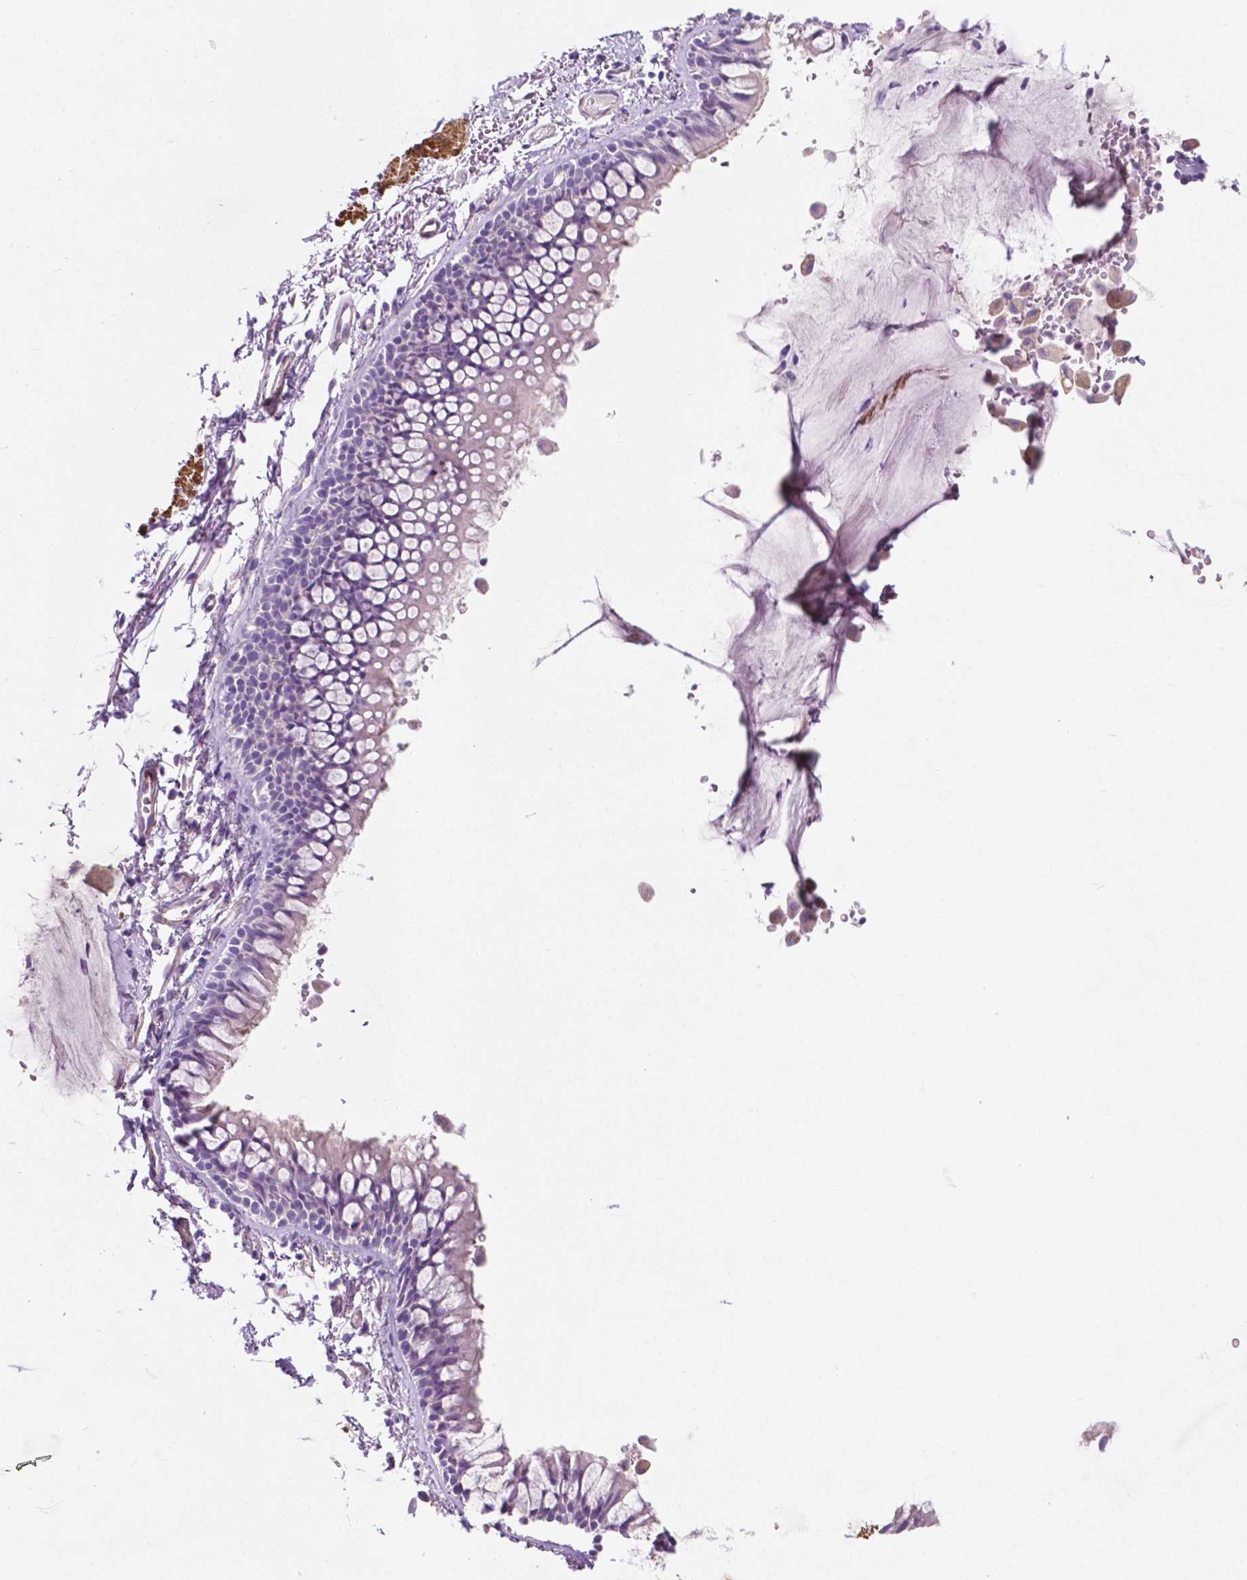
{"staining": {"intensity": "negative", "quantity": "none", "location": "none"}, "tissue": "adipose tissue", "cell_type": "Adipocytes", "image_type": "normal", "snomed": [{"axis": "morphology", "description": "Normal tissue, NOS"}, {"axis": "topography", "description": "Cartilage tissue"}, {"axis": "topography", "description": "Bronchus"}], "caption": "High magnification brightfield microscopy of unremarkable adipose tissue stained with DAB (brown) and counterstained with hematoxylin (blue): adipocytes show no significant positivity. (DAB (3,3'-diaminobenzidine) immunohistochemistry visualized using brightfield microscopy, high magnification).", "gene": "ASPG", "patient": {"sex": "female", "age": 79}}